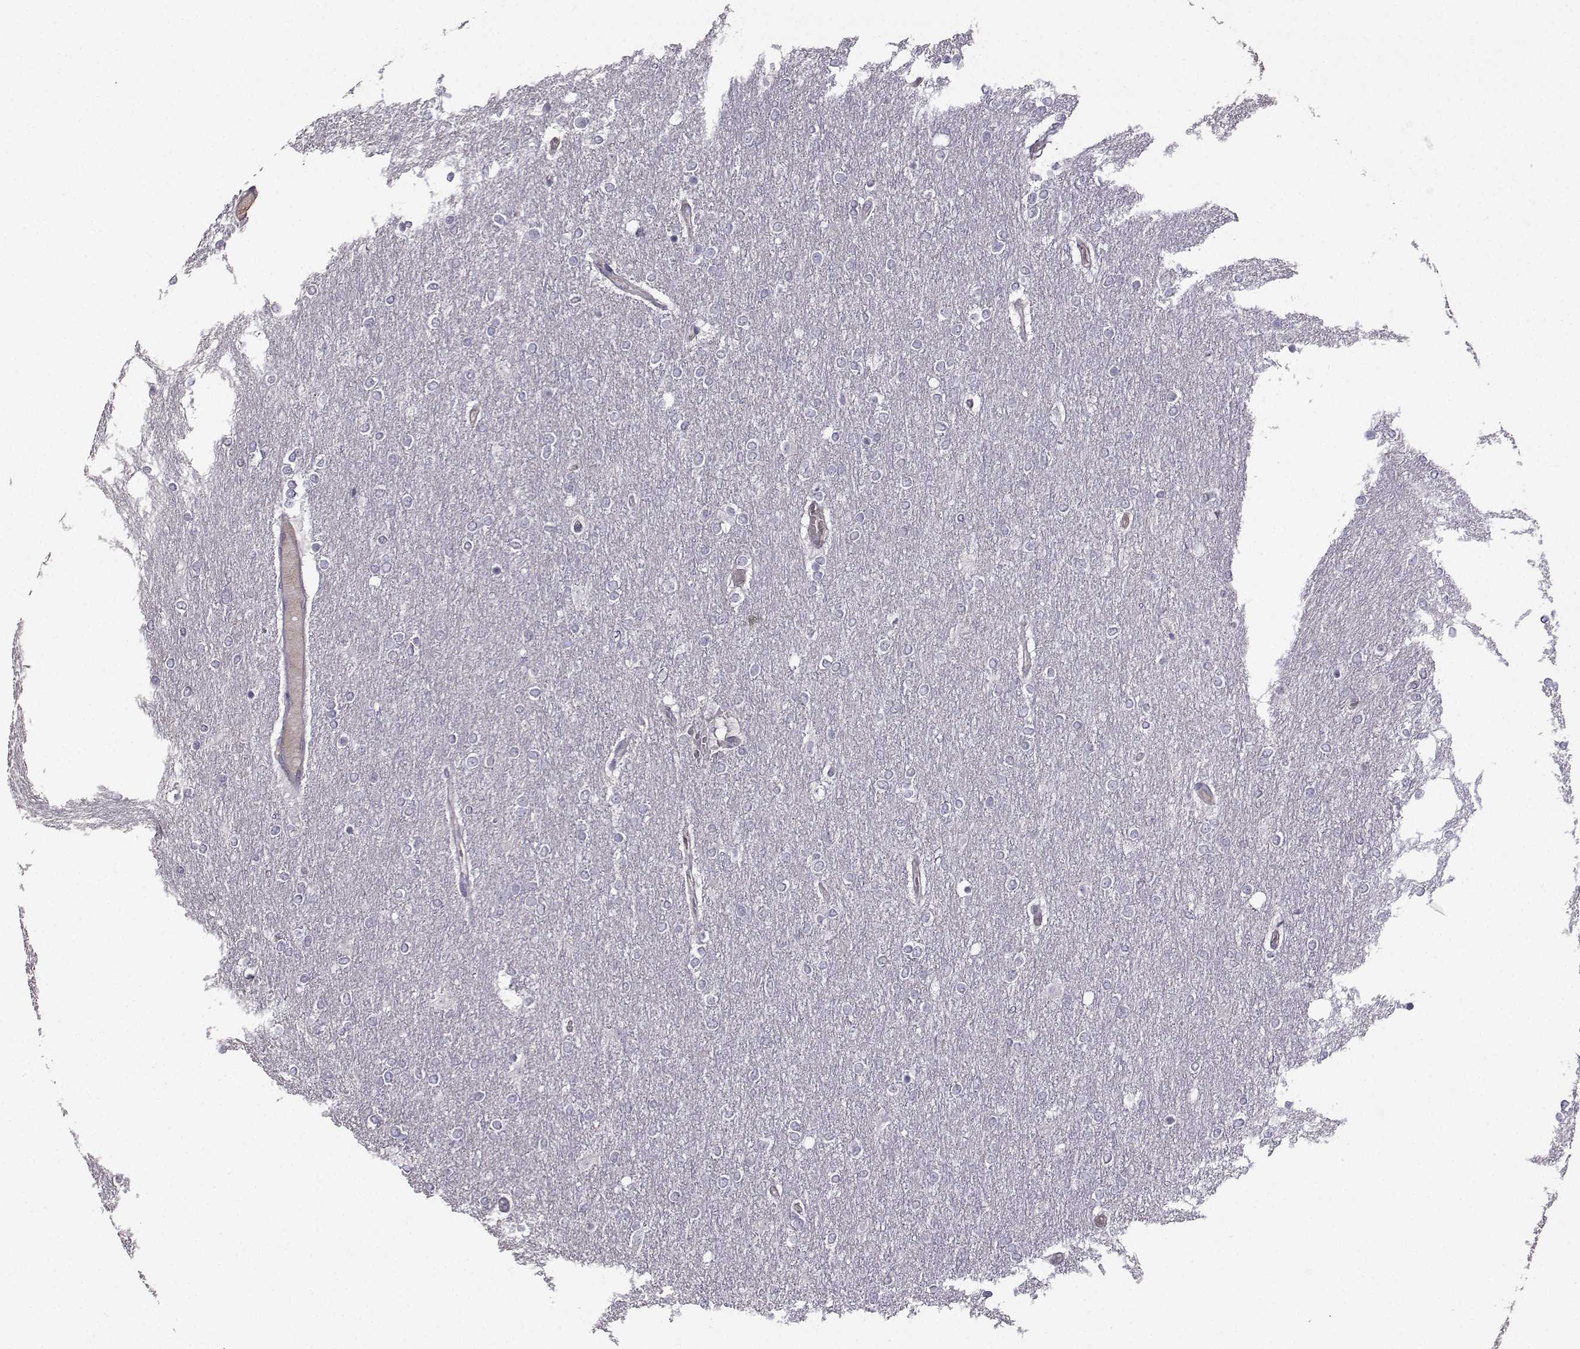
{"staining": {"intensity": "negative", "quantity": "none", "location": "none"}, "tissue": "glioma", "cell_type": "Tumor cells", "image_type": "cancer", "snomed": [{"axis": "morphology", "description": "Glioma, malignant, High grade"}, {"axis": "topography", "description": "Brain"}], "caption": "This is a image of IHC staining of glioma, which shows no positivity in tumor cells. The staining was performed using DAB (3,3'-diaminobenzidine) to visualize the protein expression in brown, while the nuclei were stained in blue with hematoxylin (Magnification: 20x).", "gene": "FCAMR", "patient": {"sex": "female", "age": 61}}